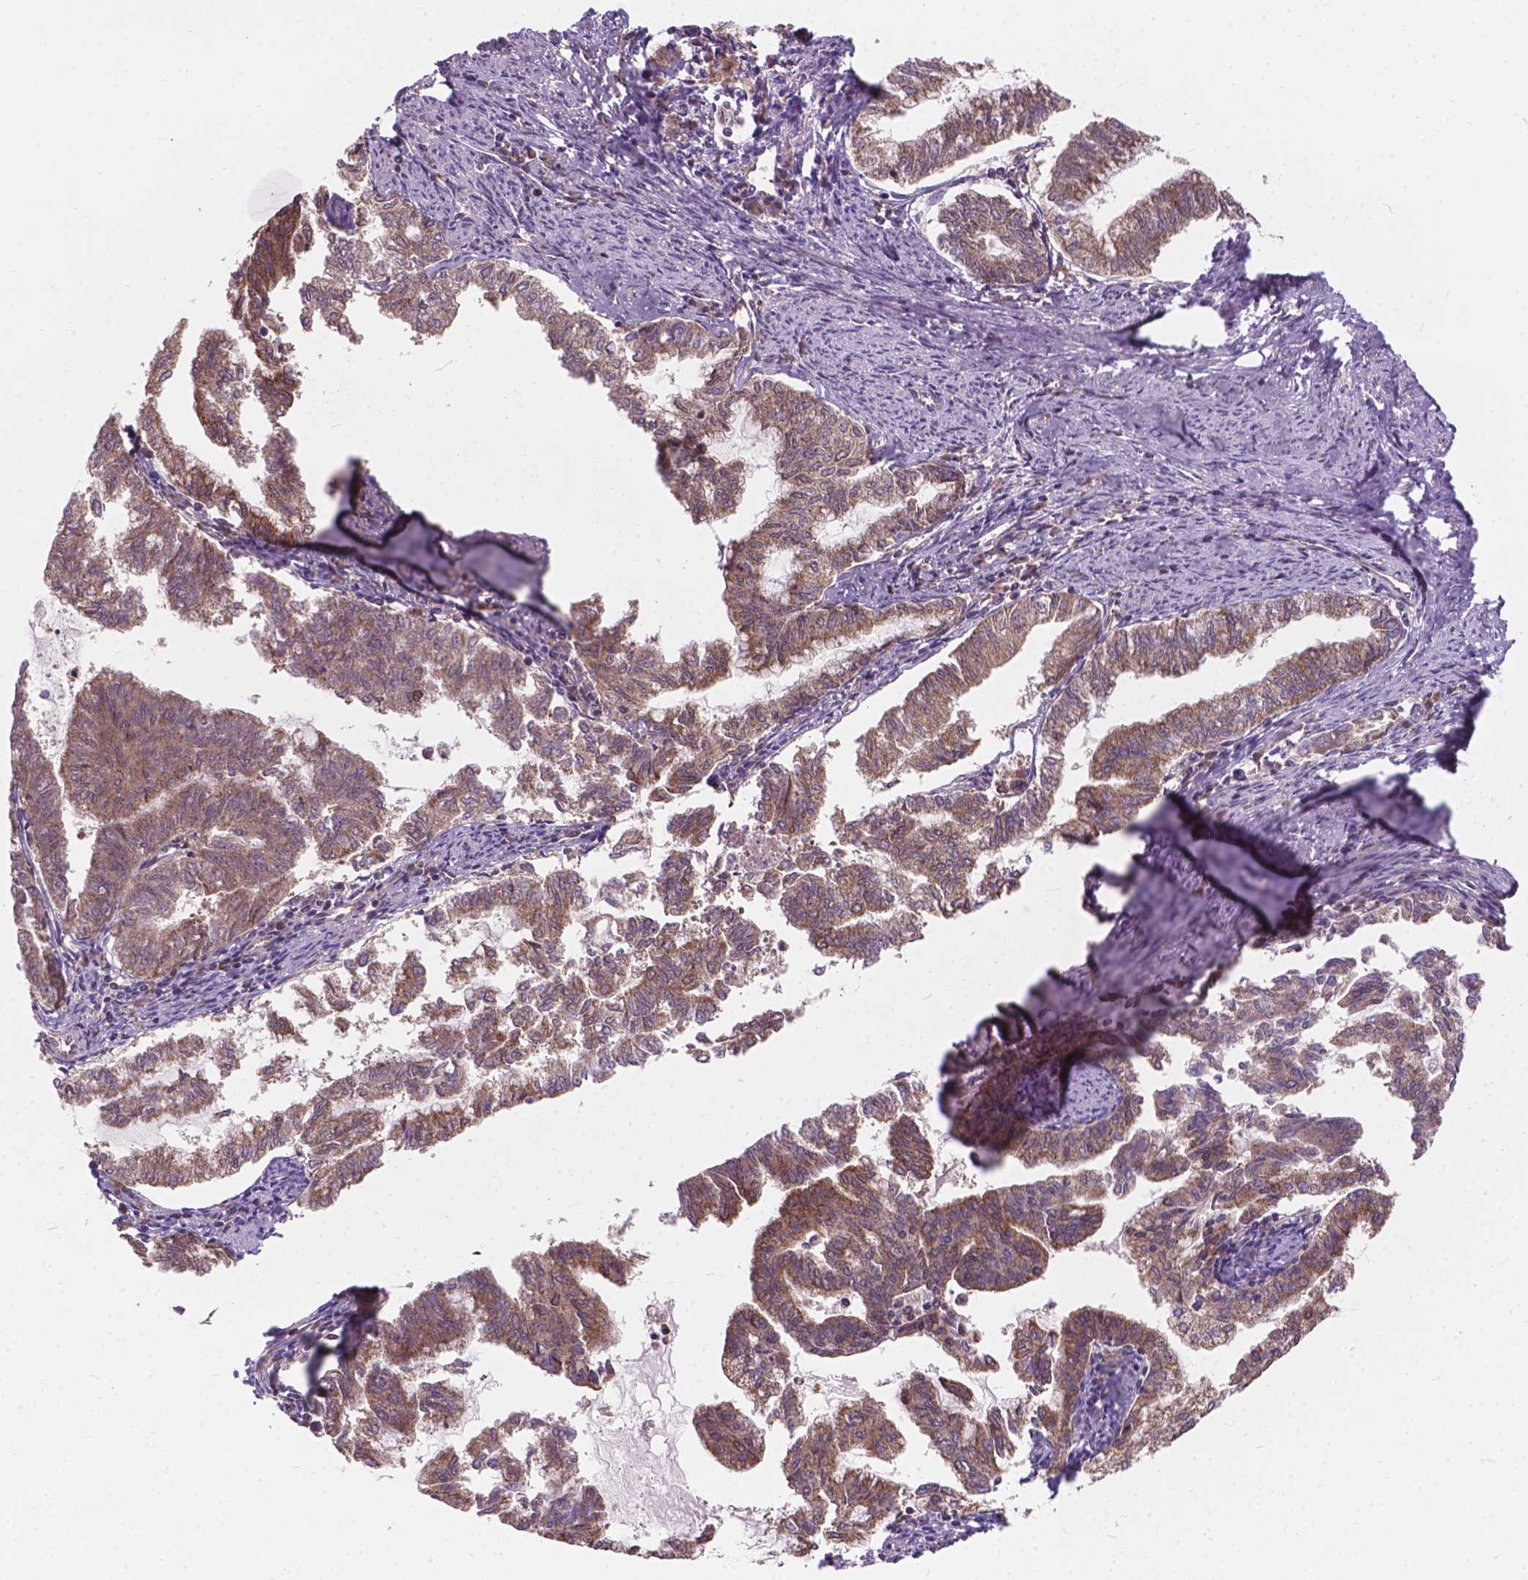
{"staining": {"intensity": "weak", "quantity": "<25%", "location": "cytoplasmic/membranous"}, "tissue": "endometrial cancer", "cell_type": "Tumor cells", "image_type": "cancer", "snomed": [{"axis": "morphology", "description": "Adenocarcinoma, NOS"}, {"axis": "topography", "description": "Endometrium"}], "caption": "IHC histopathology image of neoplastic tissue: endometrial cancer (adenocarcinoma) stained with DAB (3,3'-diaminobenzidine) shows no significant protein positivity in tumor cells. (Stains: DAB immunohistochemistry (IHC) with hematoxylin counter stain, Microscopy: brightfield microscopy at high magnification).", "gene": "MRPL33", "patient": {"sex": "female", "age": 79}}